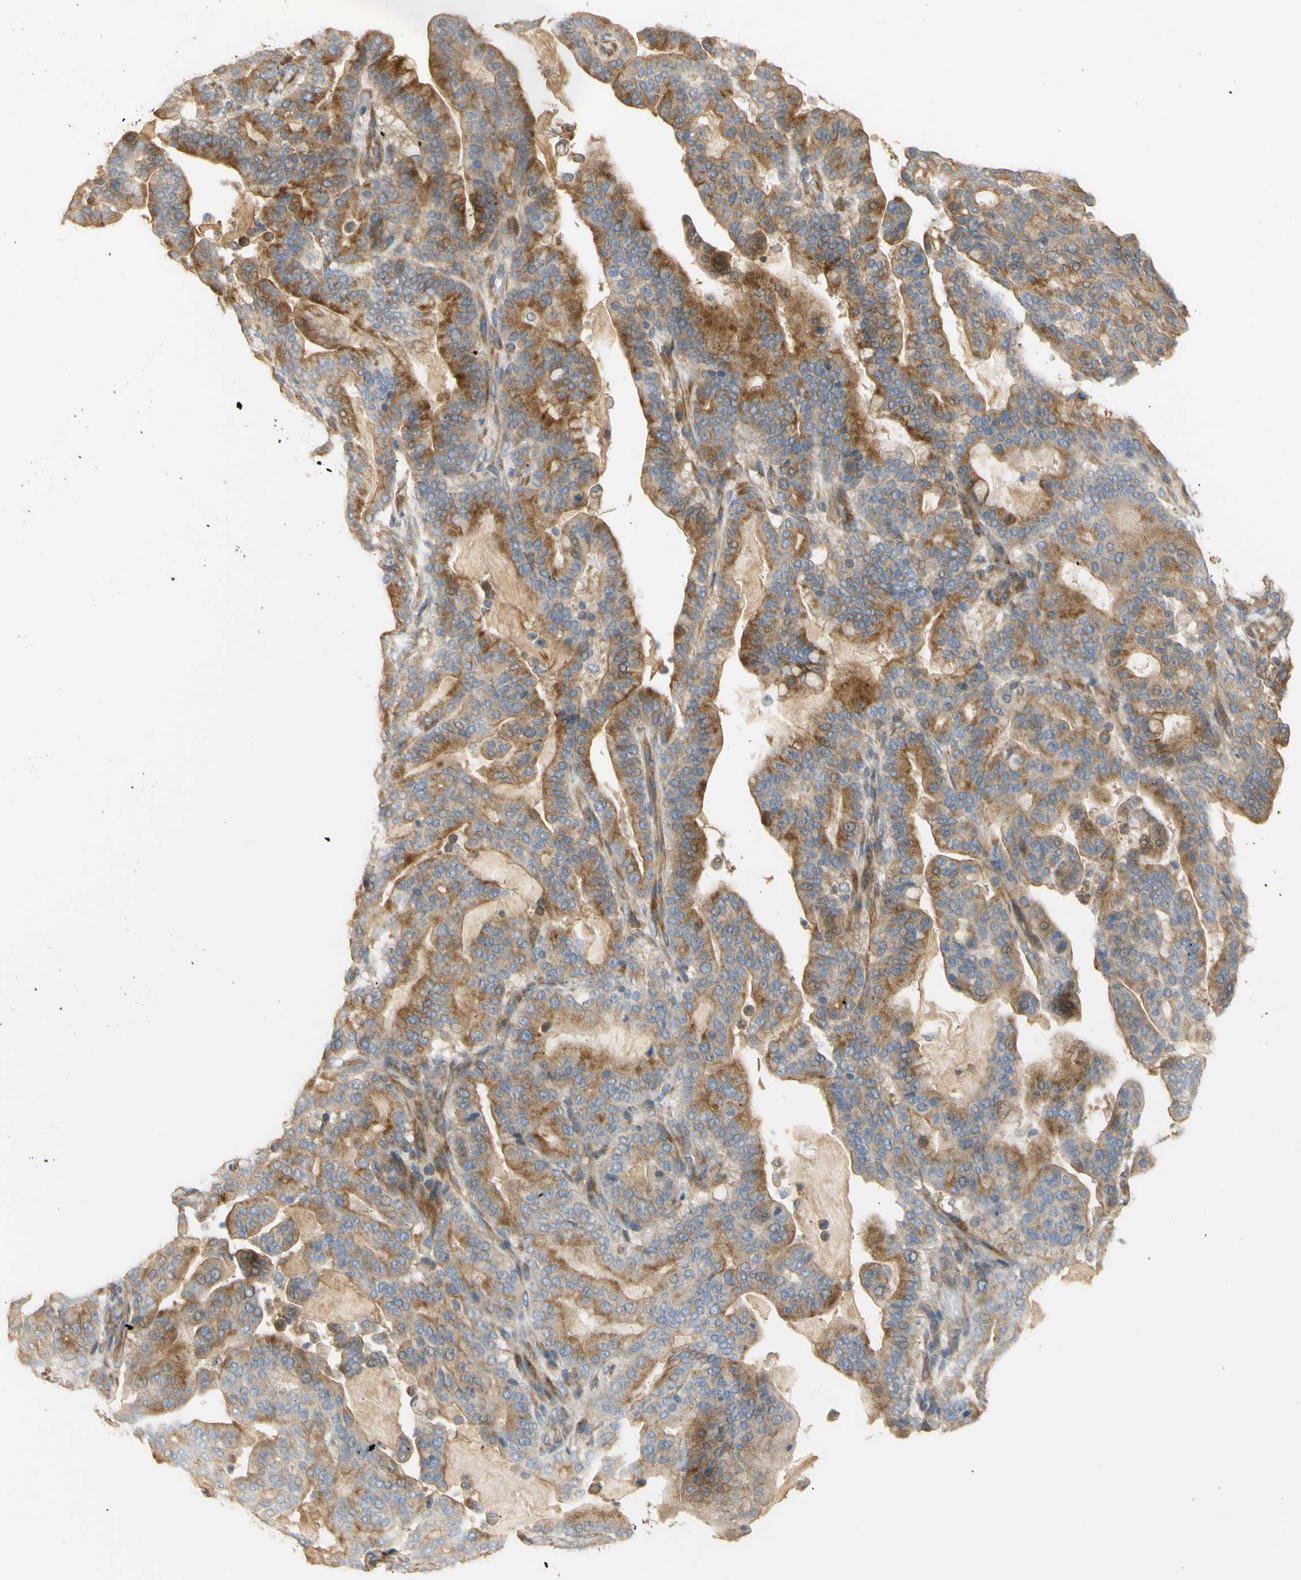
{"staining": {"intensity": "moderate", "quantity": "25%-75%", "location": "cytoplasmic/membranous"}, "tissue": "pancreatic cancer", "cell_type": "Tumor cells", "image_type": "cancer", "snomed": [{"axis": "morphology", "description": "Adenocarcinoma, NOS"}, {"axis": "topography", "description": "Pancreas"}], "caption": "A micrograph of human pancreatic adenocarcinoma stained for a protein exhibits moderate cytoplasmic/membranous brown staining in tumor cells.", "gene": "KCNE4", "patient": {"sex": "male", "age": 63}}